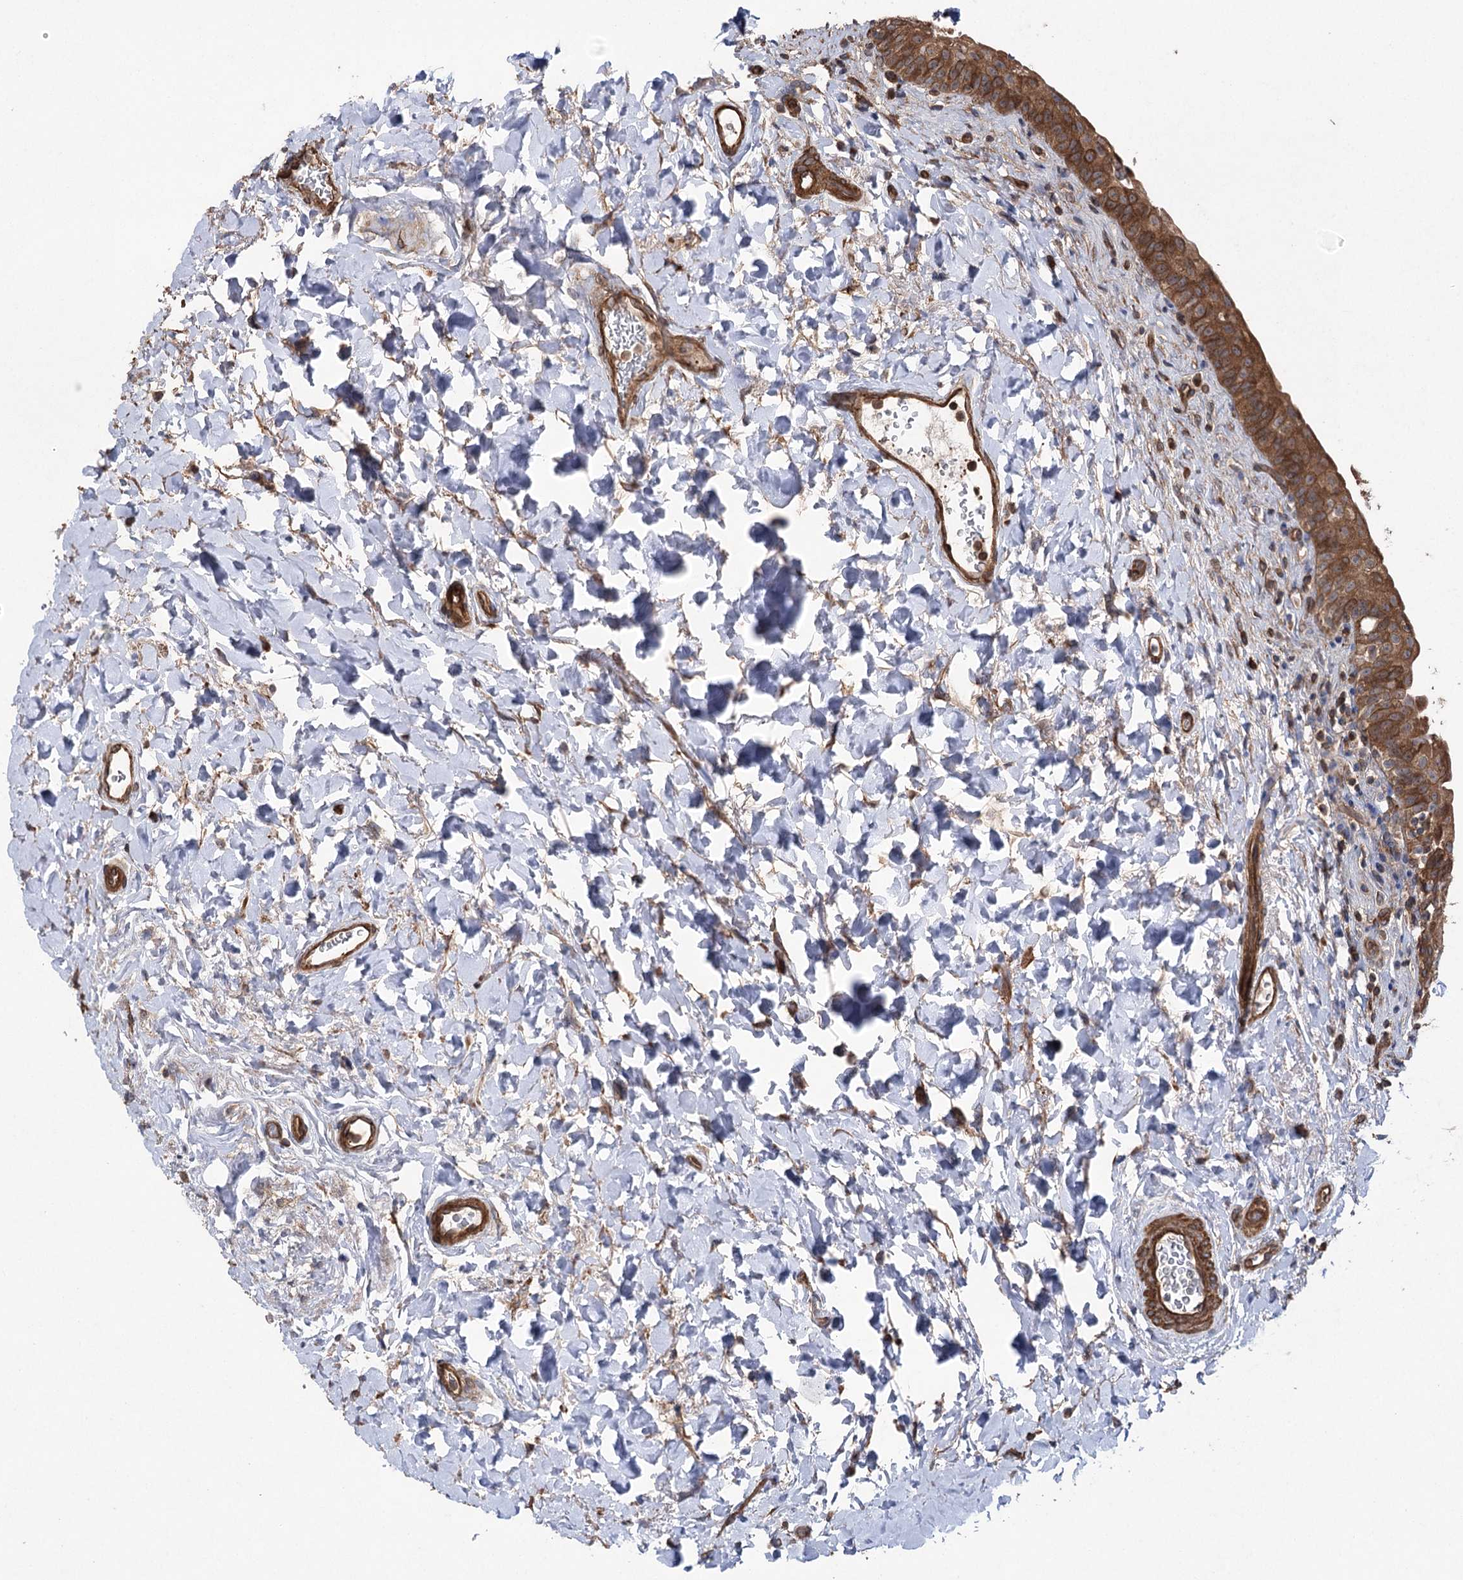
{"staining": {"intensity": "moderate", "quantity": ">75%", "location": "cytoplasmic/membranous"}, "tissue": "urinary bladder", "cell_type": "Urothelial cells", "image_type": "normal", "snomed": [{"axis": "morphology", "description": "Normal tissue, NOS"}, {"axis": "topography", "description": "Urinary bladder"}], "caption": "DAB (3,3'-diaminobenzidine) immunohistochemical staining of normal urinary bladder shows moderate cytoplasmic/membranous protein expression in about >75% of urothelial cells.", "gene": "LARS2", "patient": {"sex": "male", "age": 83}}